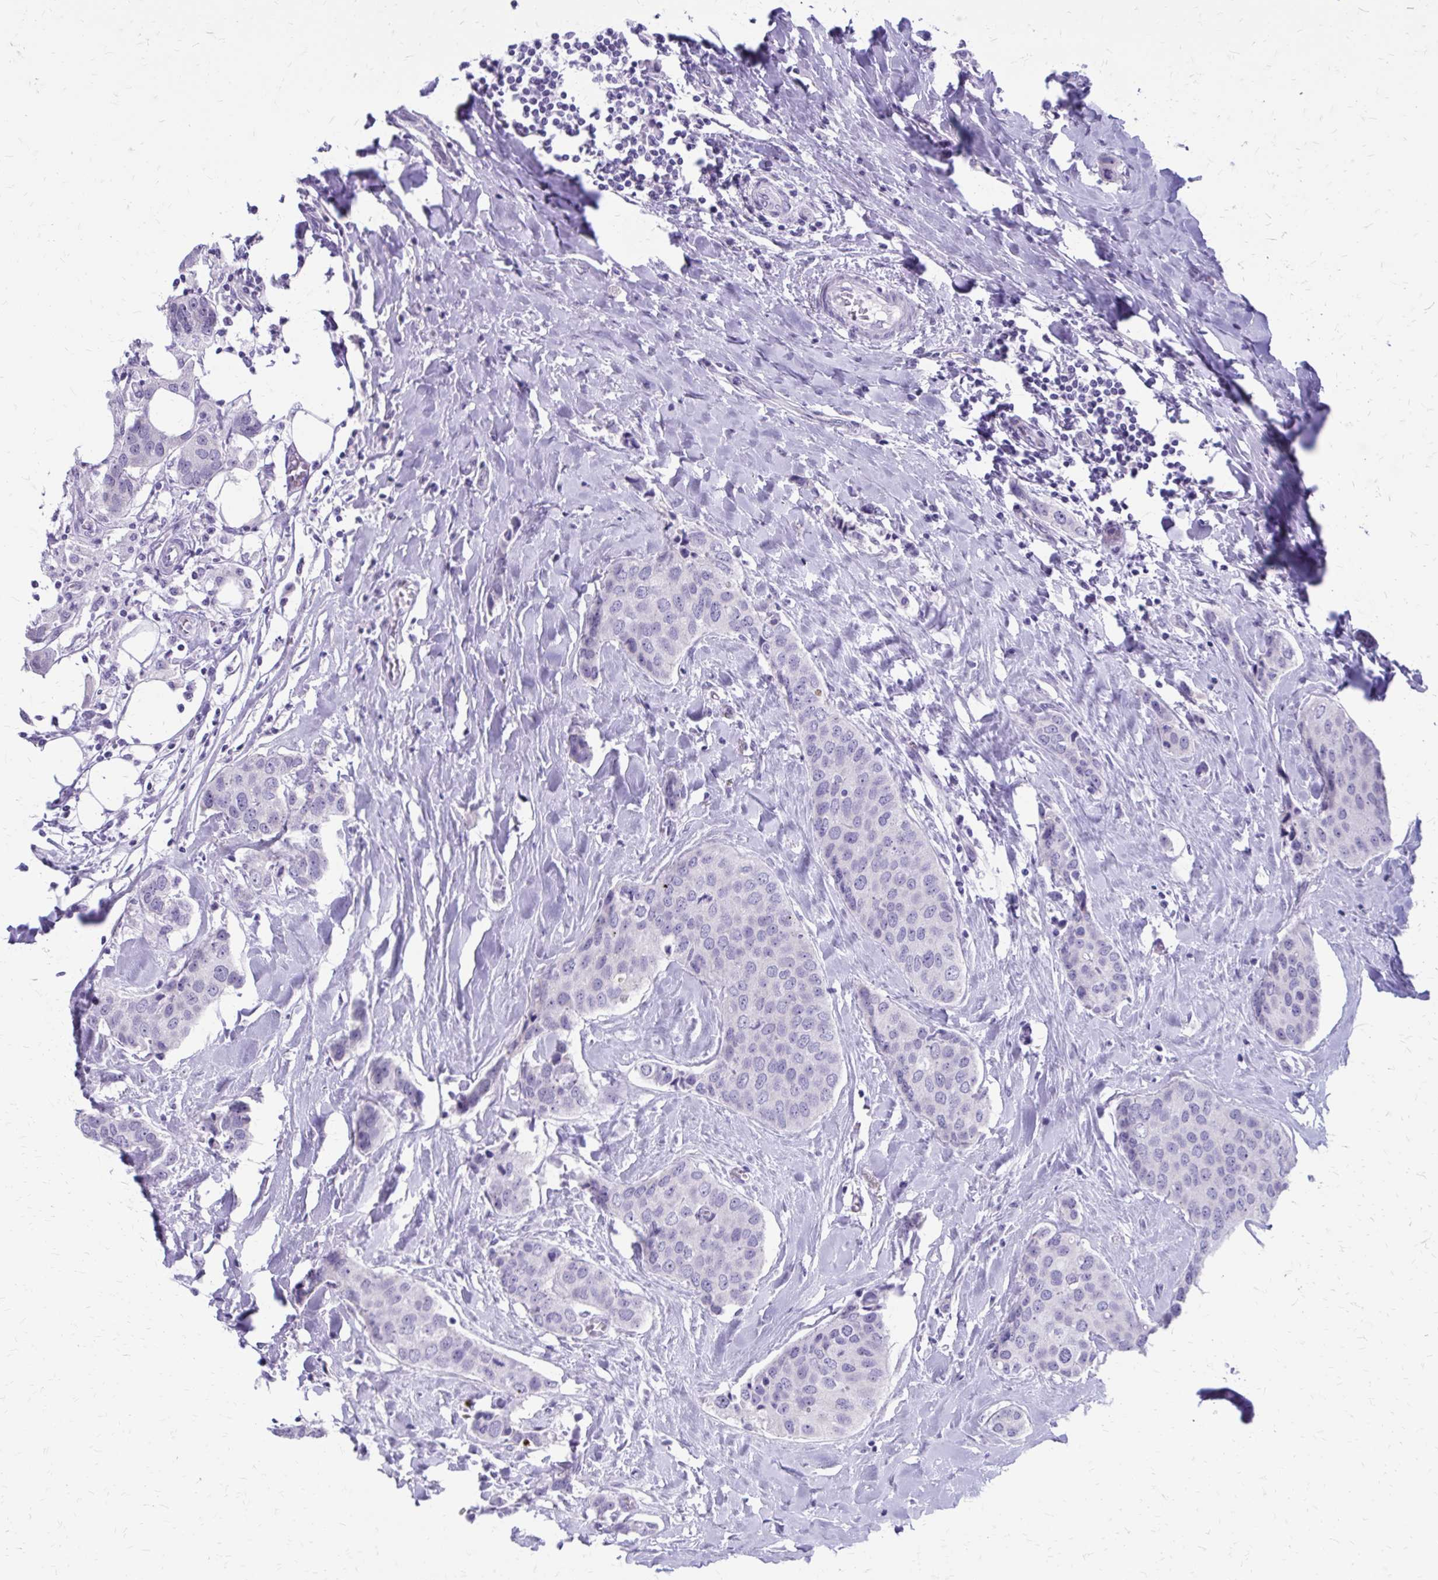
{"staining": {"intensity": "negative", "quantity": "none", "location": "none"}, "tissue": "breast cancer", "cell_type": "Tumor cells", "image_type": "cancer", "snomed": [{"axis": "morphology", "description": "Duct carcinoma"}, {"axis": "topography", "description": "Breast"}], "caption": "Protein analysis of breast invasive ductal carcinoma reveals no significant expression in tumor cells.", "gene": "LCN15", "patient": {"sex": "female", "age": 80}}